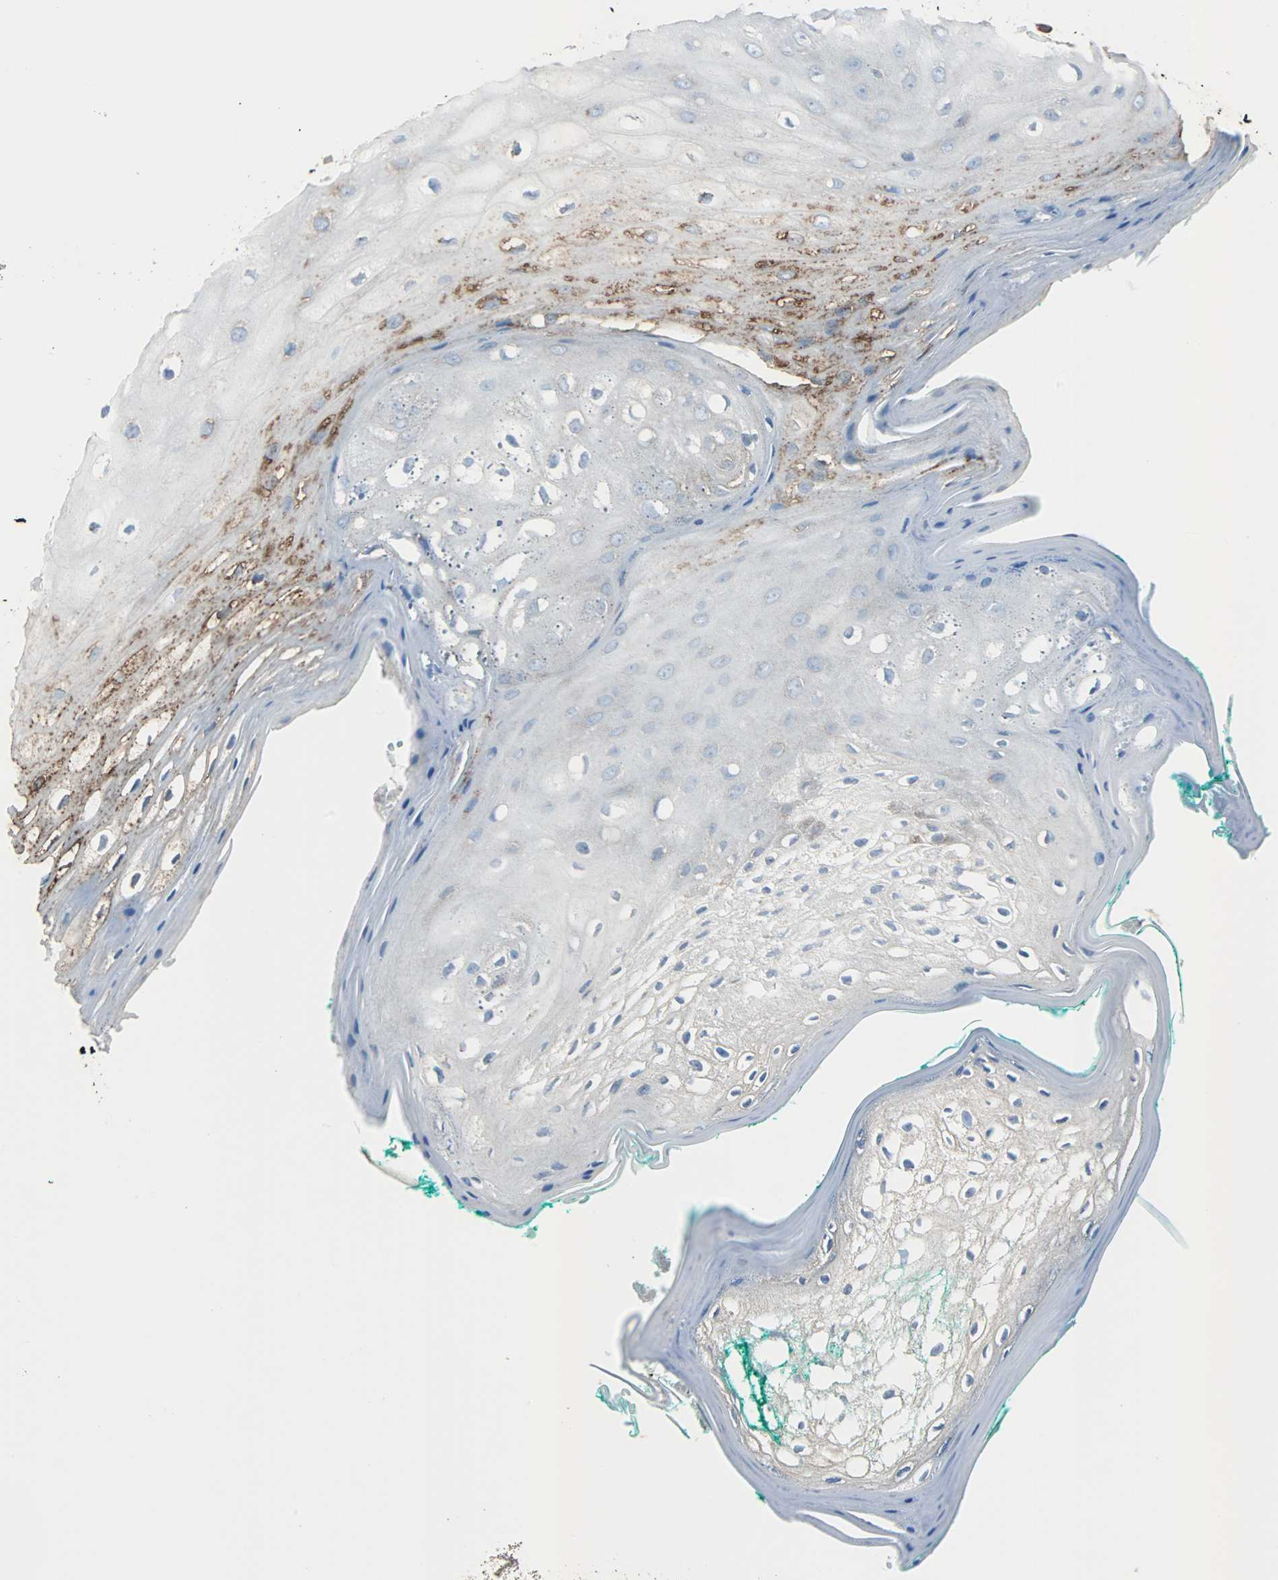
{"staining": {"intensity": "moderate", "quantity": "<25%", "location": "cytoplasmic/membranous"}, "tissue": "oral mucosa", "cell_type": "Squamous epithelial cells", "image_type": "normal", "snomed": [{"axis": "morphology", "description": "Normal tissue, NOS"}, {"axis": "morphology", "description": "Squamous cell carcinoma, NOS"}, {"axis": "topography", "description": "Skeletal muscle"}, {"axis": "topography", "description": "Oral tissue"}, {"axis": "topography", "description": "Head-Neck"}], "caption": "Immunohistochemistry (IHC) histopathology image of unremarkable oral mucosa: oral mucosa stained using immunohistochemistry (IHC) shows low levels of moderate protein expression localized specifically in the cytoplasmic/membranous of squamous epithelial cells, appearing as a cytoplasmic/membranous brown color.", "gene": "PDIA4", "patient": {"sex": "female", "age": 84}}